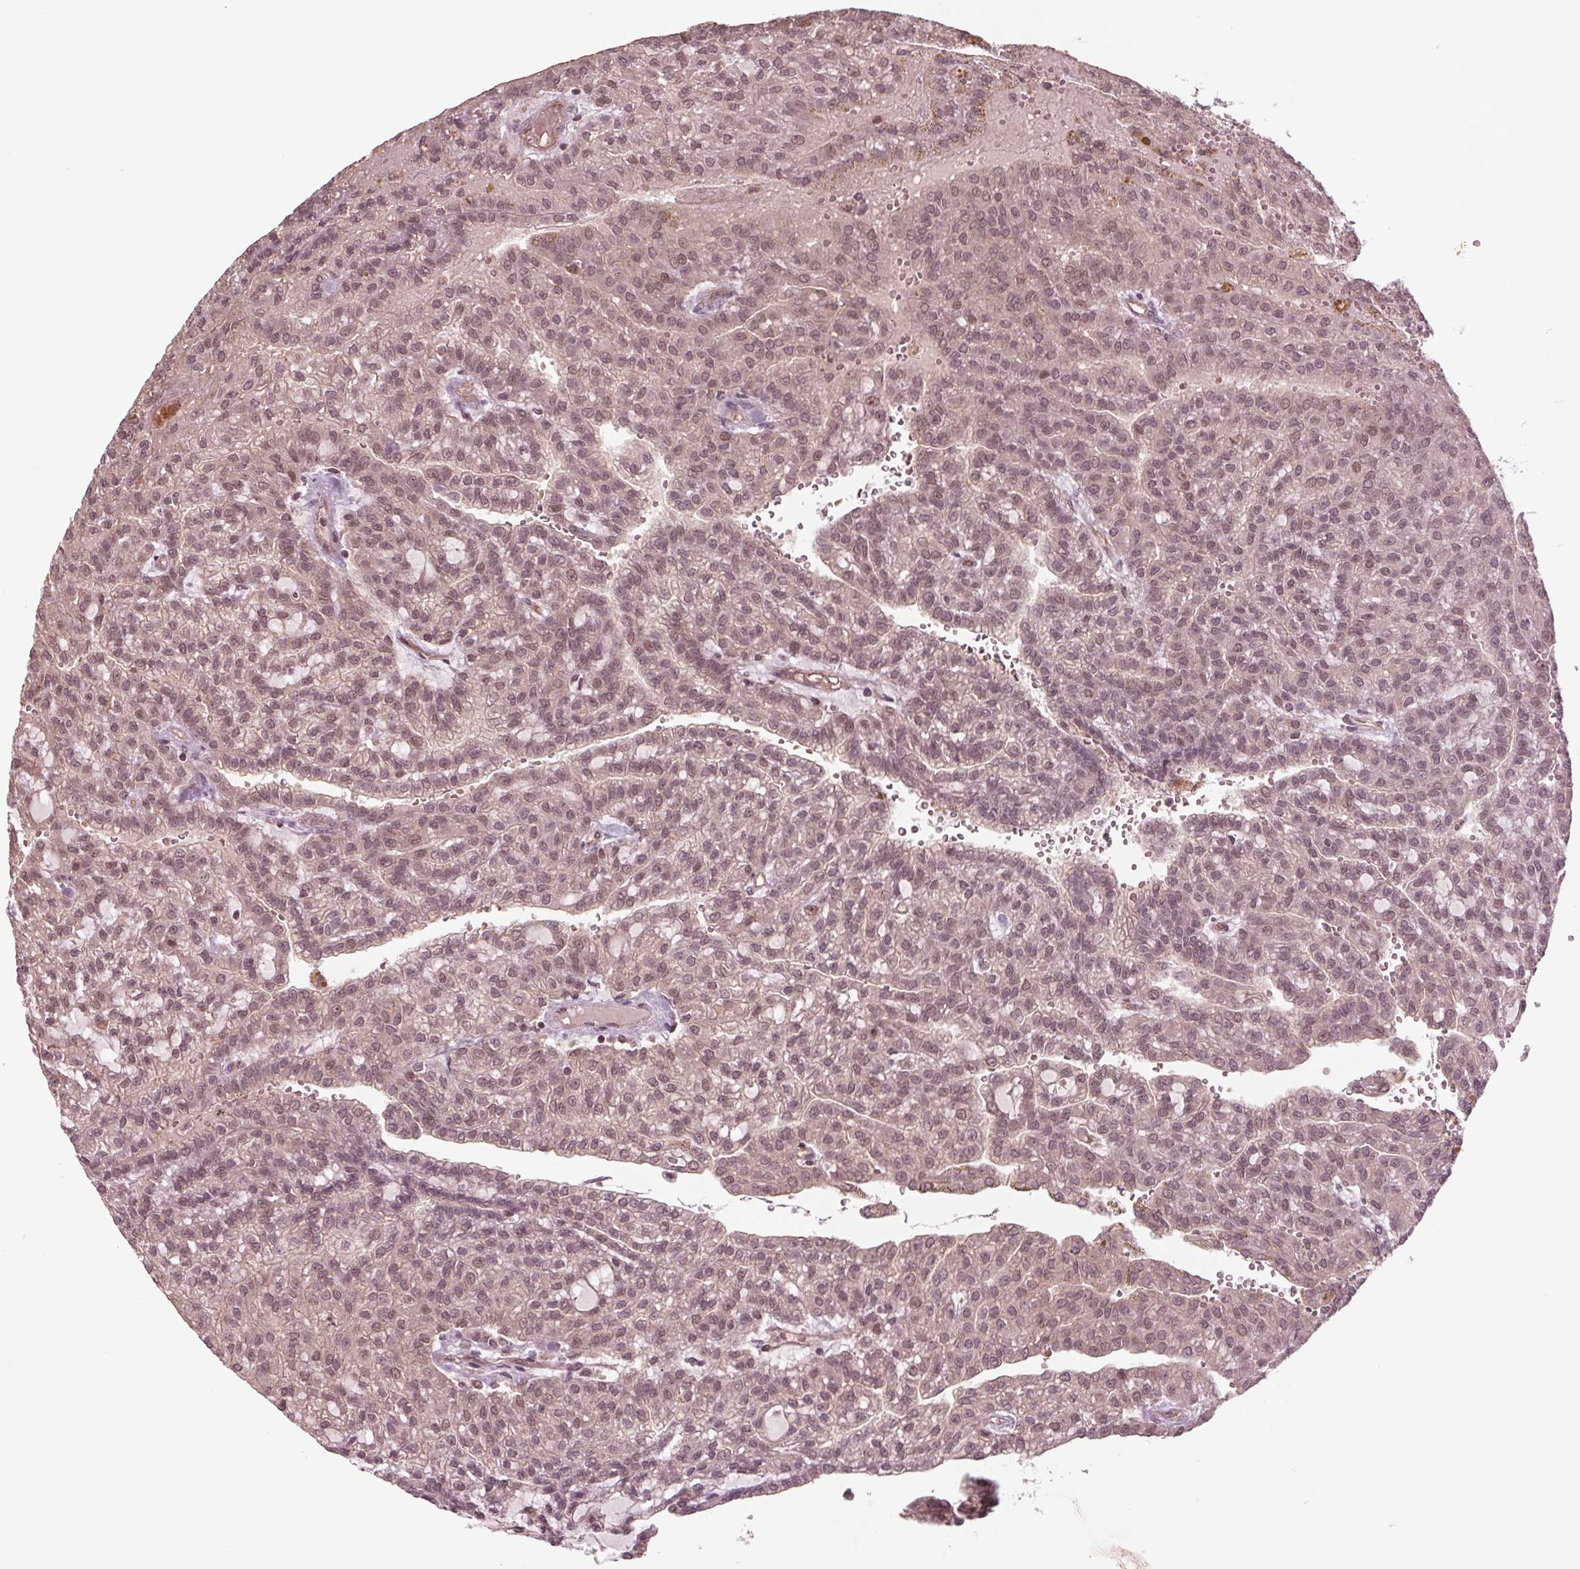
{"staining": {"intensity": "weak", "quantity": "25%-75%", "location": "nuclear"}, "tissue": "renal cancer", "cell_type": "Tumor cells", "image_type": "cancer", "snomed": [{"axis": "morphology", "description": "Adenocarcinoma, NOS"}, {"axis": "topography", "description": "Kidney"}], "caption": "The immunohistochemical stain labels weak nuclear expression in tumor cells of adenocarcinoma (renal) tissue.", "gene": "BTBD1", "patient": {"sex": "male", "age": 63}}